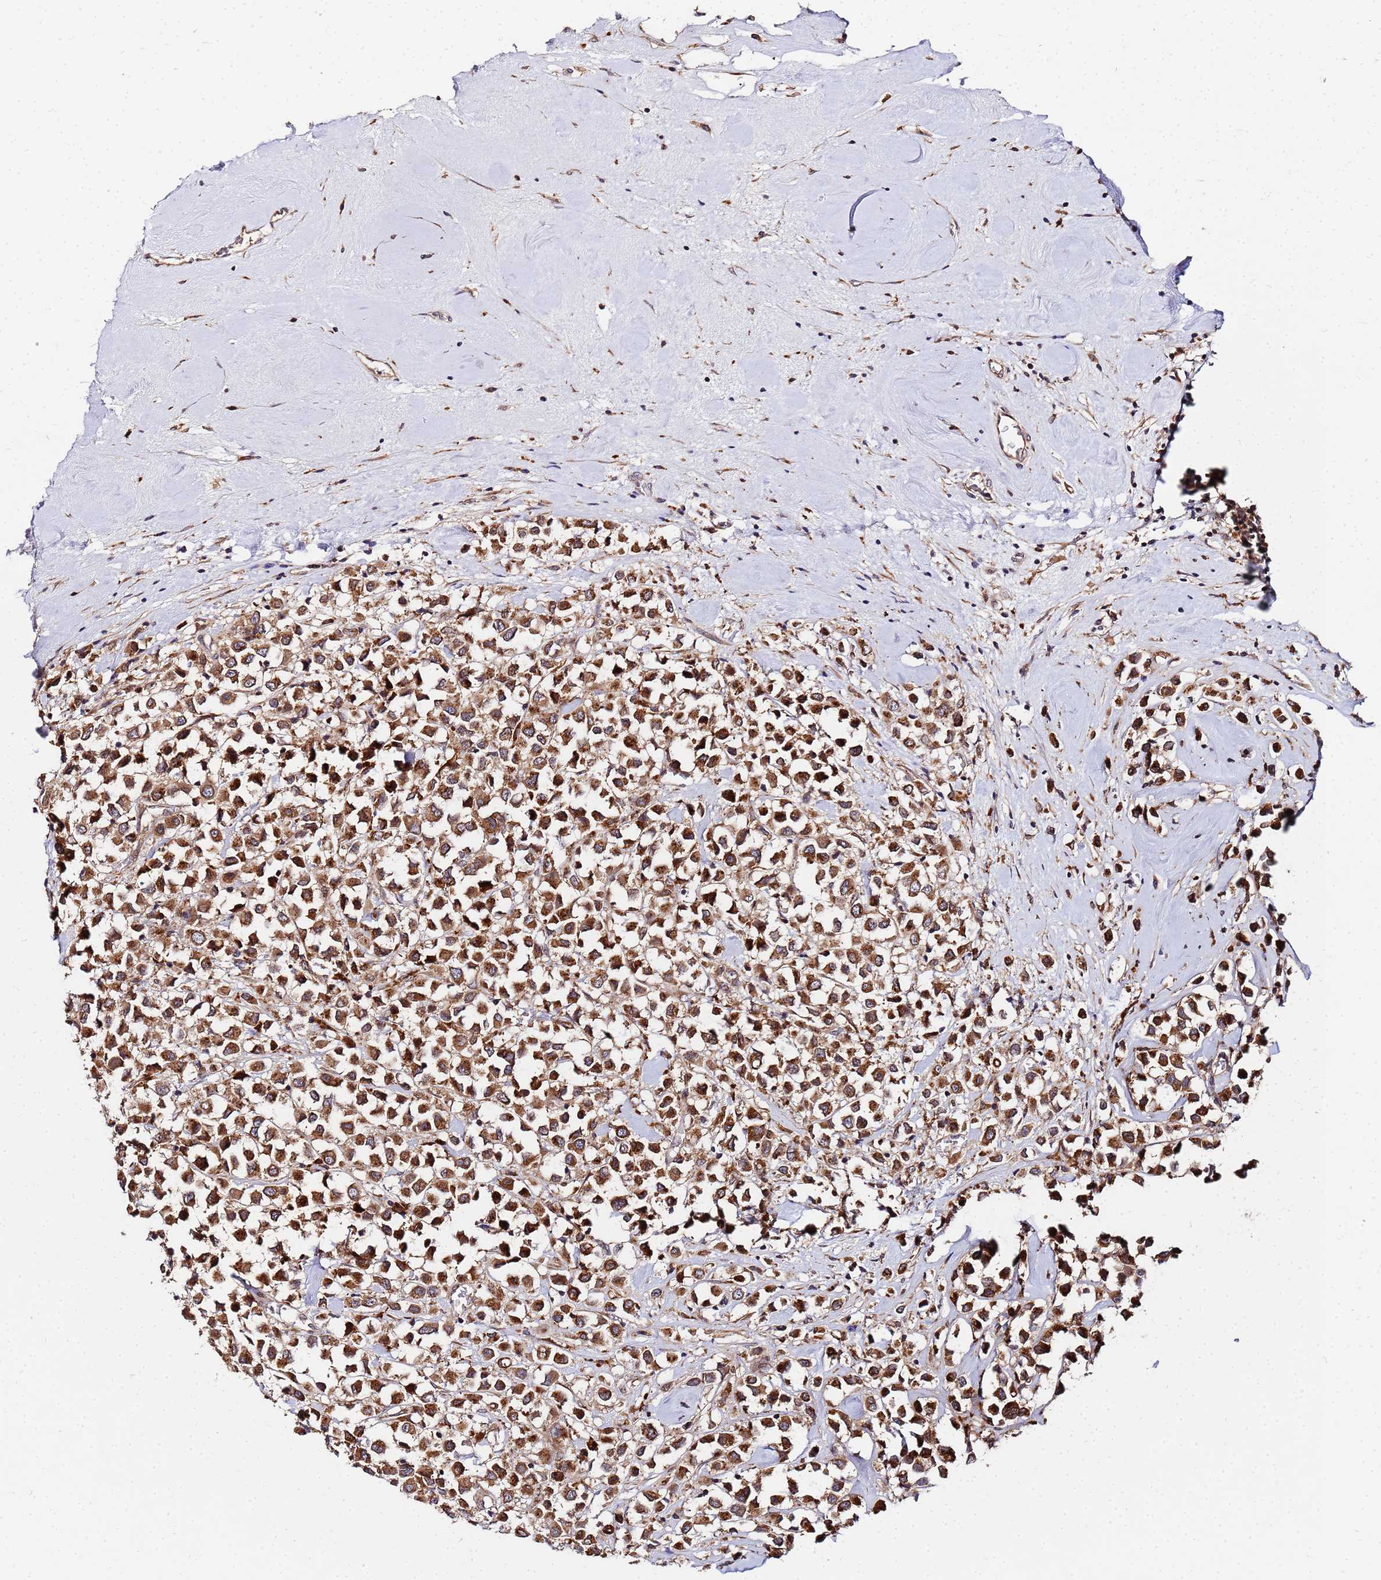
{"staining": {"intensity": "strong", "quantity": ">75%", "location": "cytoplasmic/membranous"}, "tissue": "breast cancer", "cell_type": "Tumor cells", "image_type": "cancer", "snomed": [{"axis": "morphology", "description": "Duct carcinoma"}, {"axis": "topography", "description": "Breast"}], "caption": "Breast cancer stained for a protein (brown) demonstrates strong cytoplasmic/membranous positive positivity in about >75% of tumor cells.", "gene": "UNC93B1", "patient": {"sex": "female", "age": 61}}